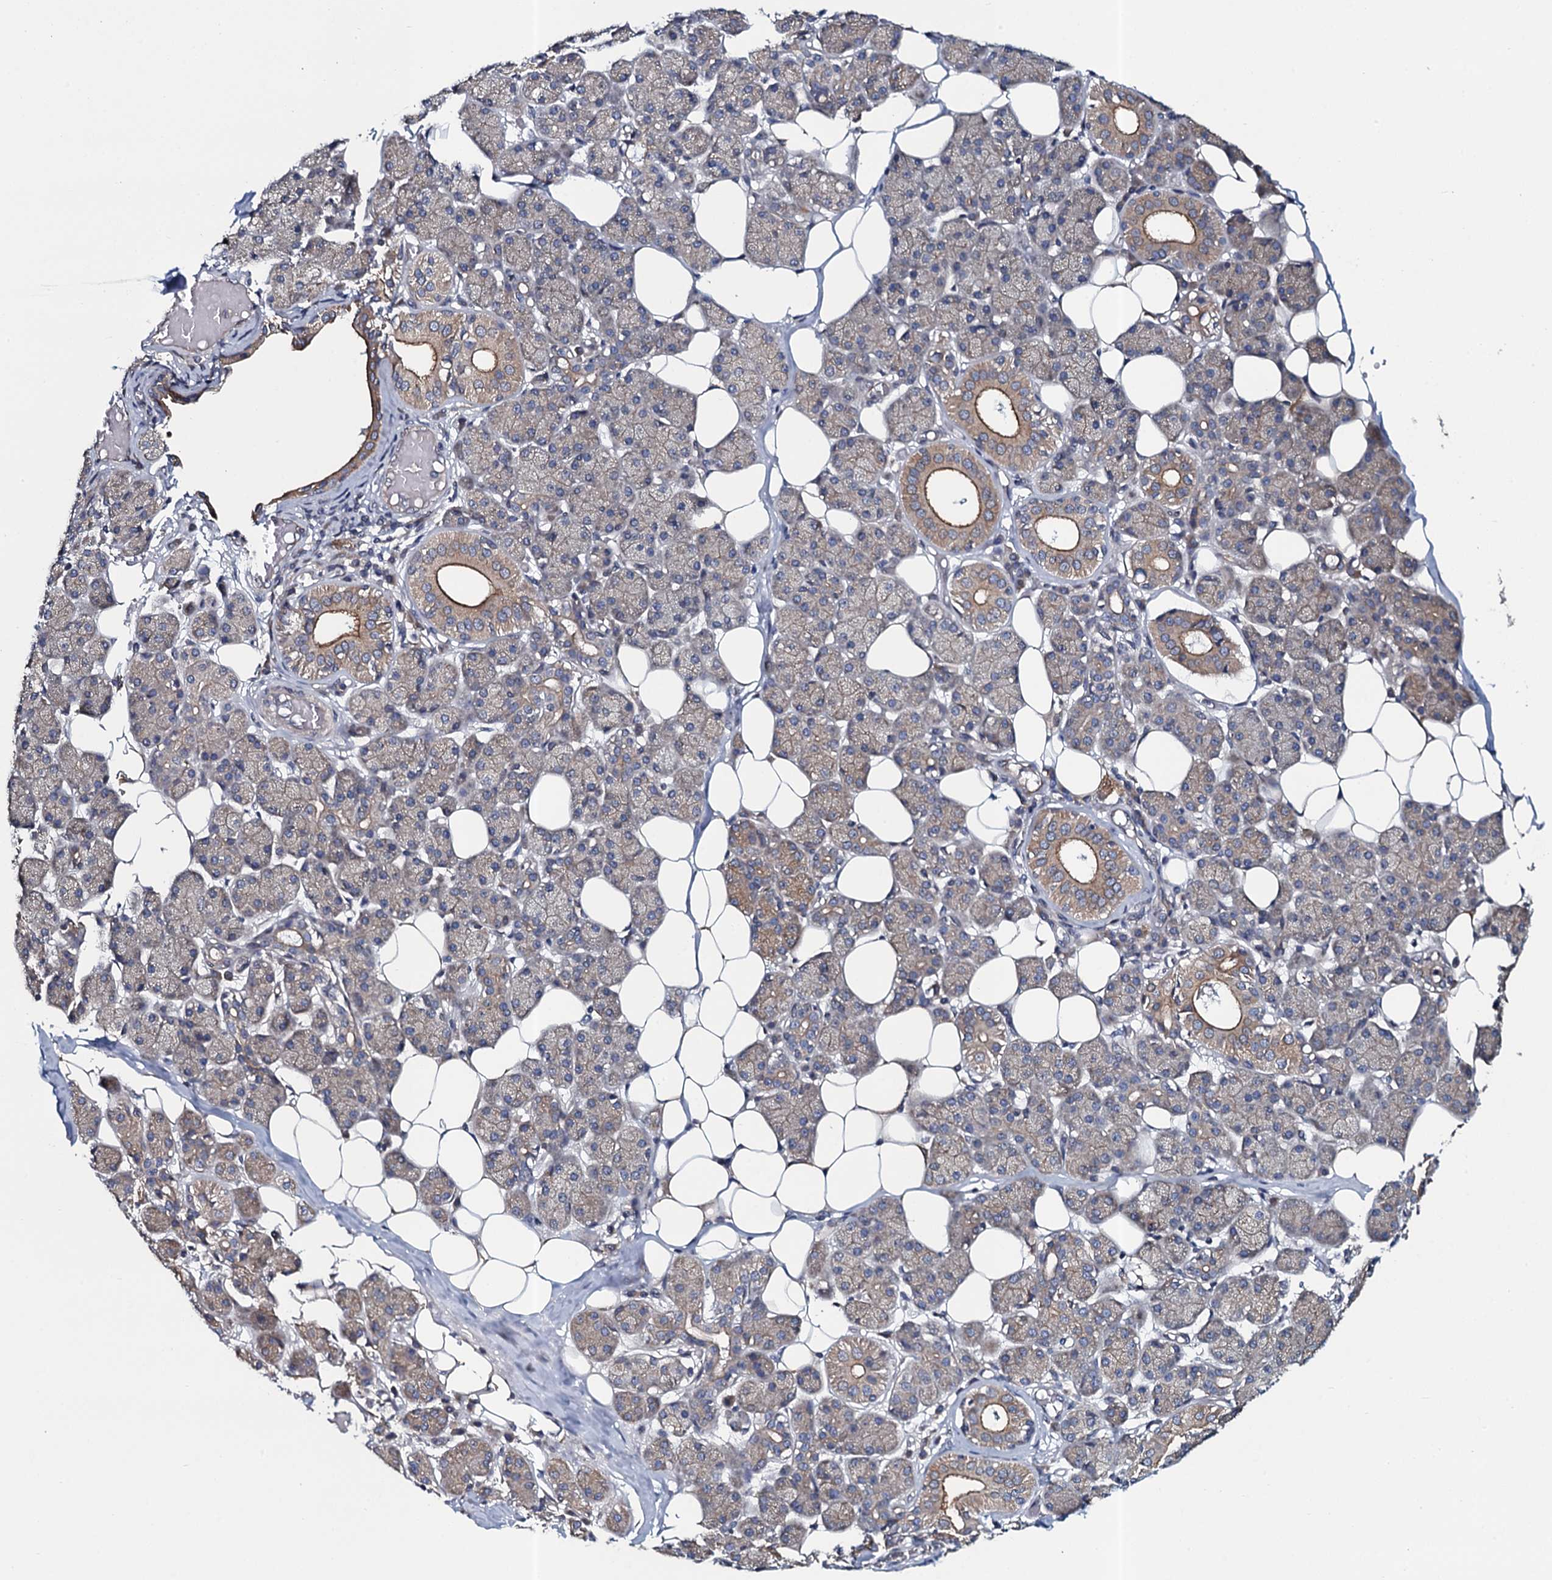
{"staining": {"intensity": "moderate", "quantity": "25%-75%", "location": "cytoplasmic/membranous"}, "tissue": "salivary gland", "cell_type": "Glandular cells", "image_type": "normal", "snomed": [{"axis": "morphology", "description": "Normal tissue, NOS"}, {"axis": "topography", "description": "Salivary gland"}], "caption": "This image reveals unremarkable salivary gland stained with immunohistochemistry to label a protein in brown. The cytoplasmic/membranous of glandular cells show moderate positivity for the protein. Nuclei are counter-stained blue.", "gene": "TMEM151A", "patient": {"sex": "female", "age": 33}}